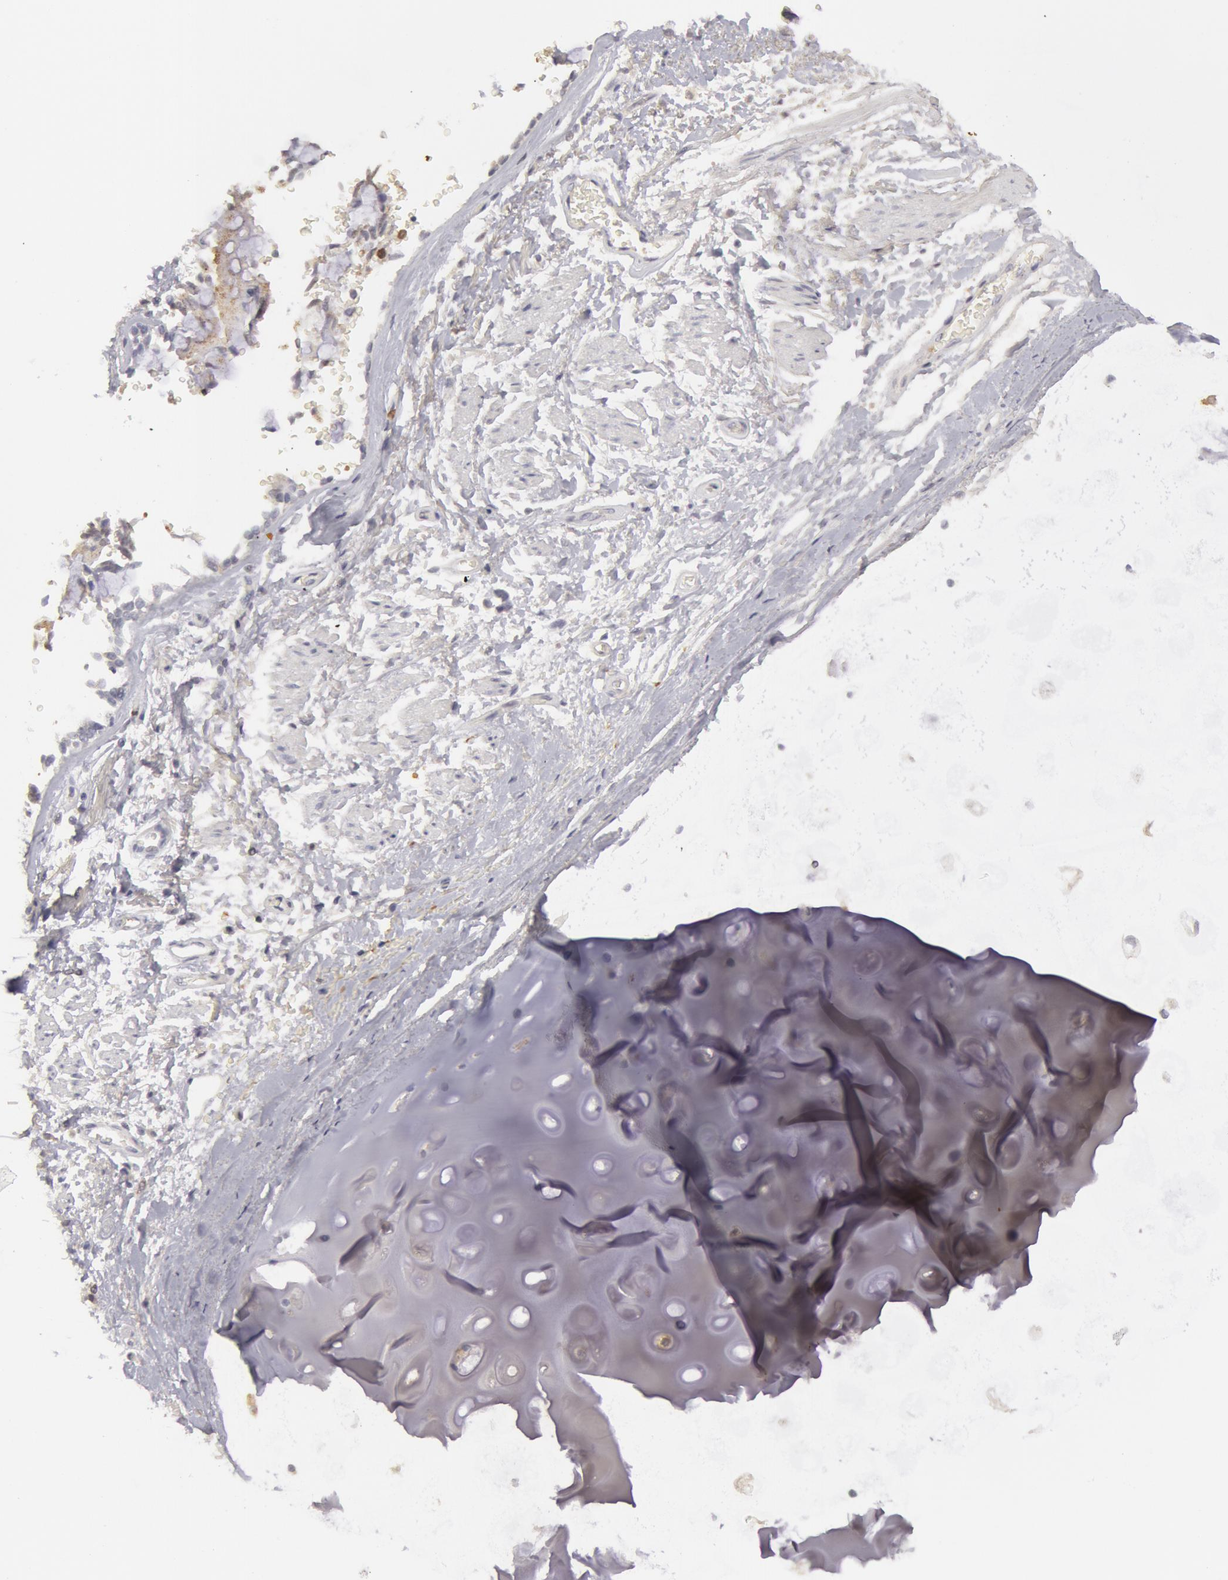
{"staining": {"intensity": "weak", "quantity": "<25%", "location": "cytoplasmic/membranous"}, "tissue": "adipose tissue", "cell_type": "Adipocytes", "image_type": "normal", "snomed": [{"axis": "morphology", "description": "Normal tissue, NOS"}, {"axis": "topography", "description": "Cartilage tissue"}, {"axis": "topography", "description": "Lung"}], "caption": "This is a image of IHC staining of normal adipose tissue, which shows no positivity in adipocytes. Brightfield microscopy of immunohistochemistry (IHC) stained with DAB (3,3'-diaminobenzidine) (brown) and hematoxylin (blue), captured at high magnification.", "gene": "CAT", "patient": {"sex": "male", "age": 65}}